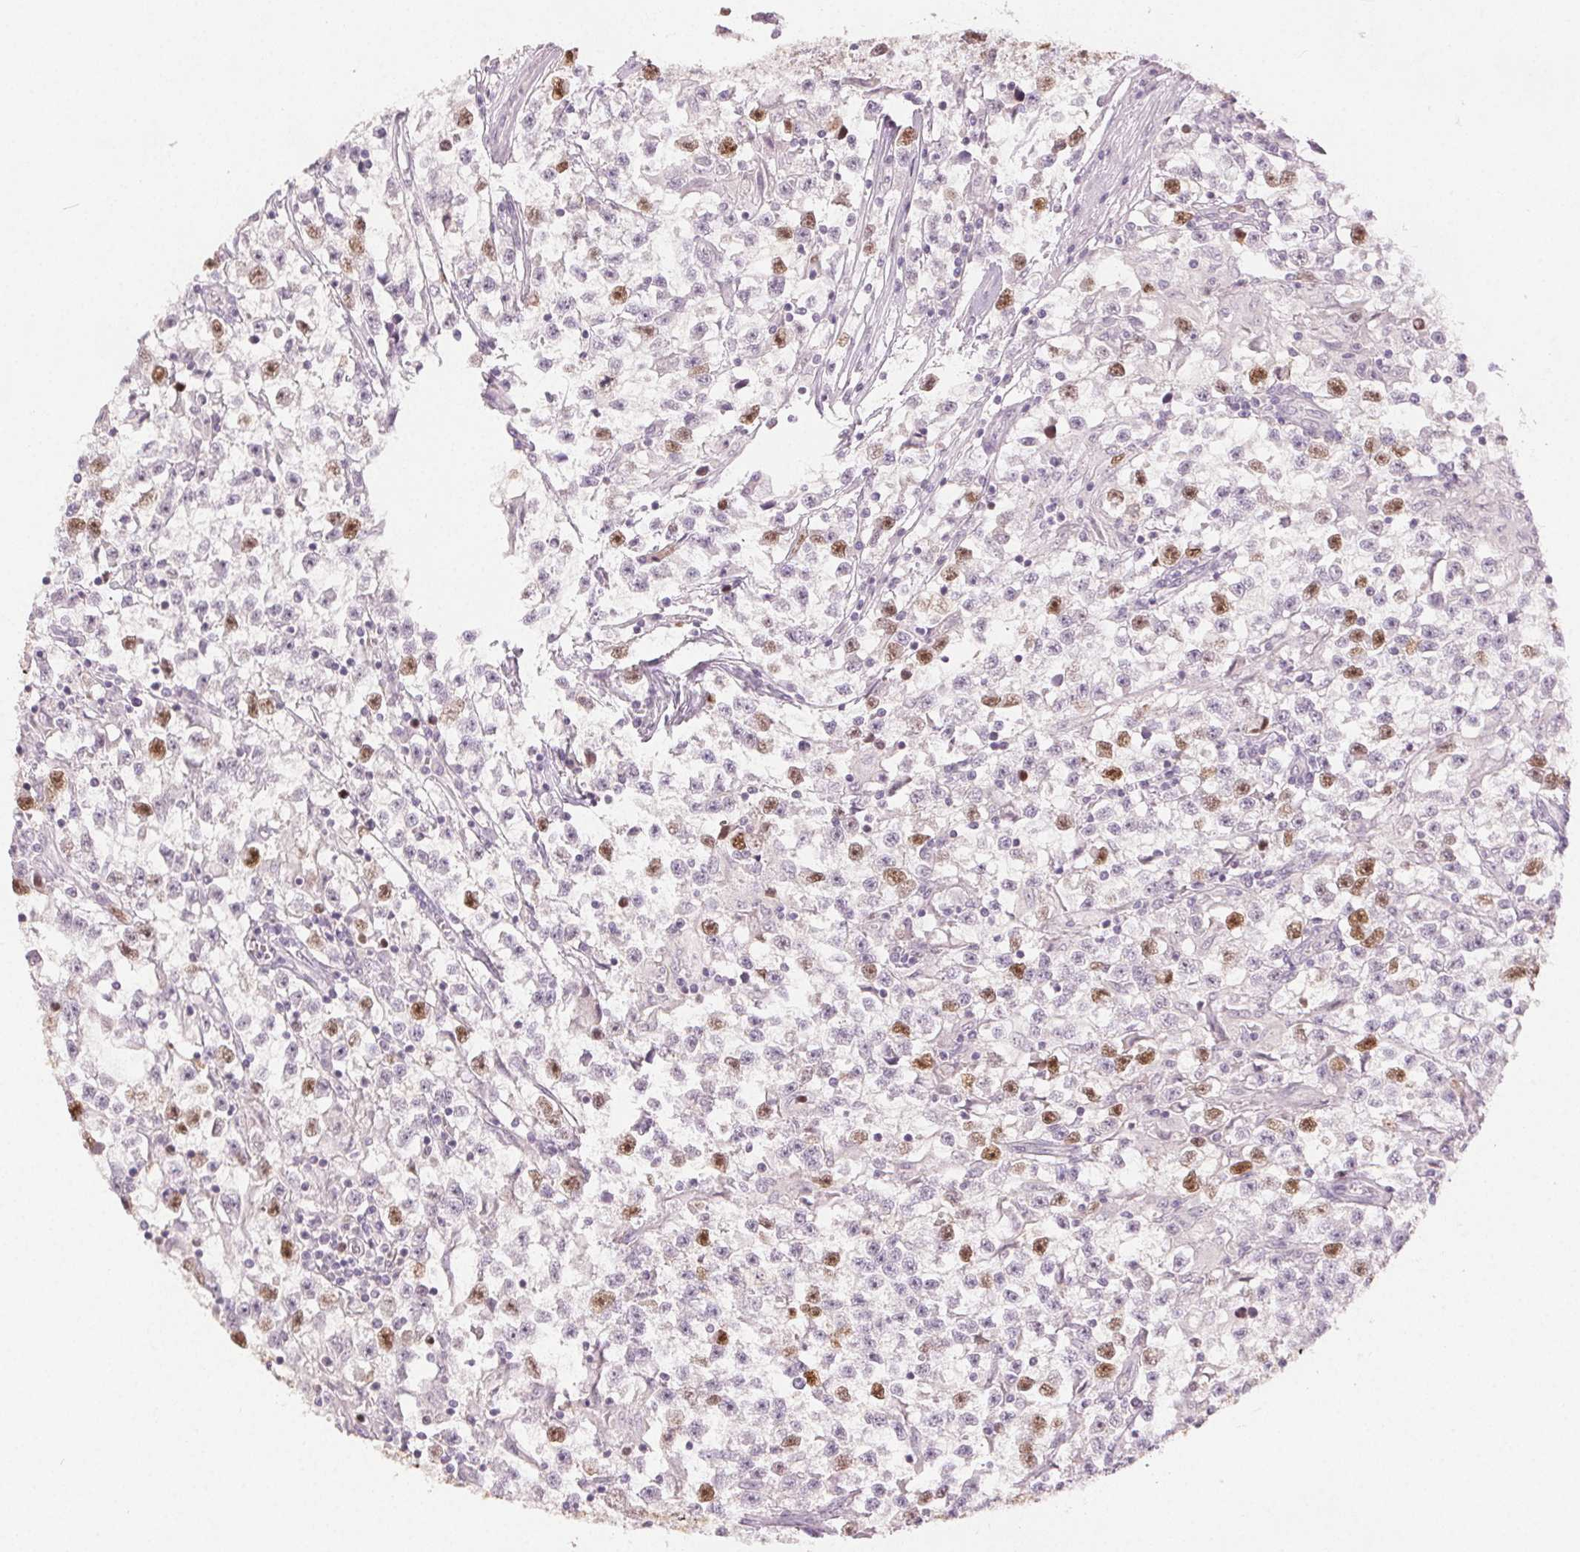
{"staining": {"intensity": "moderate", "quantity": "<25%", "location": "nuclear"}, "tissue": "testis cancer", "cell_type": "Tumor cells", "image_type": "cancer", "snomed": [{"axis": "morphology", "description": "Seminoma, NOS"}, {"axis": "topography", "description": "Testis"}], "caption": "Brown immunohistochemical staining in testis seminoma reveals moderate nuclear expression in about <25% of tumor cells.", "gene": "ANLN", "patient": {"sex": "male", "age": 31}}